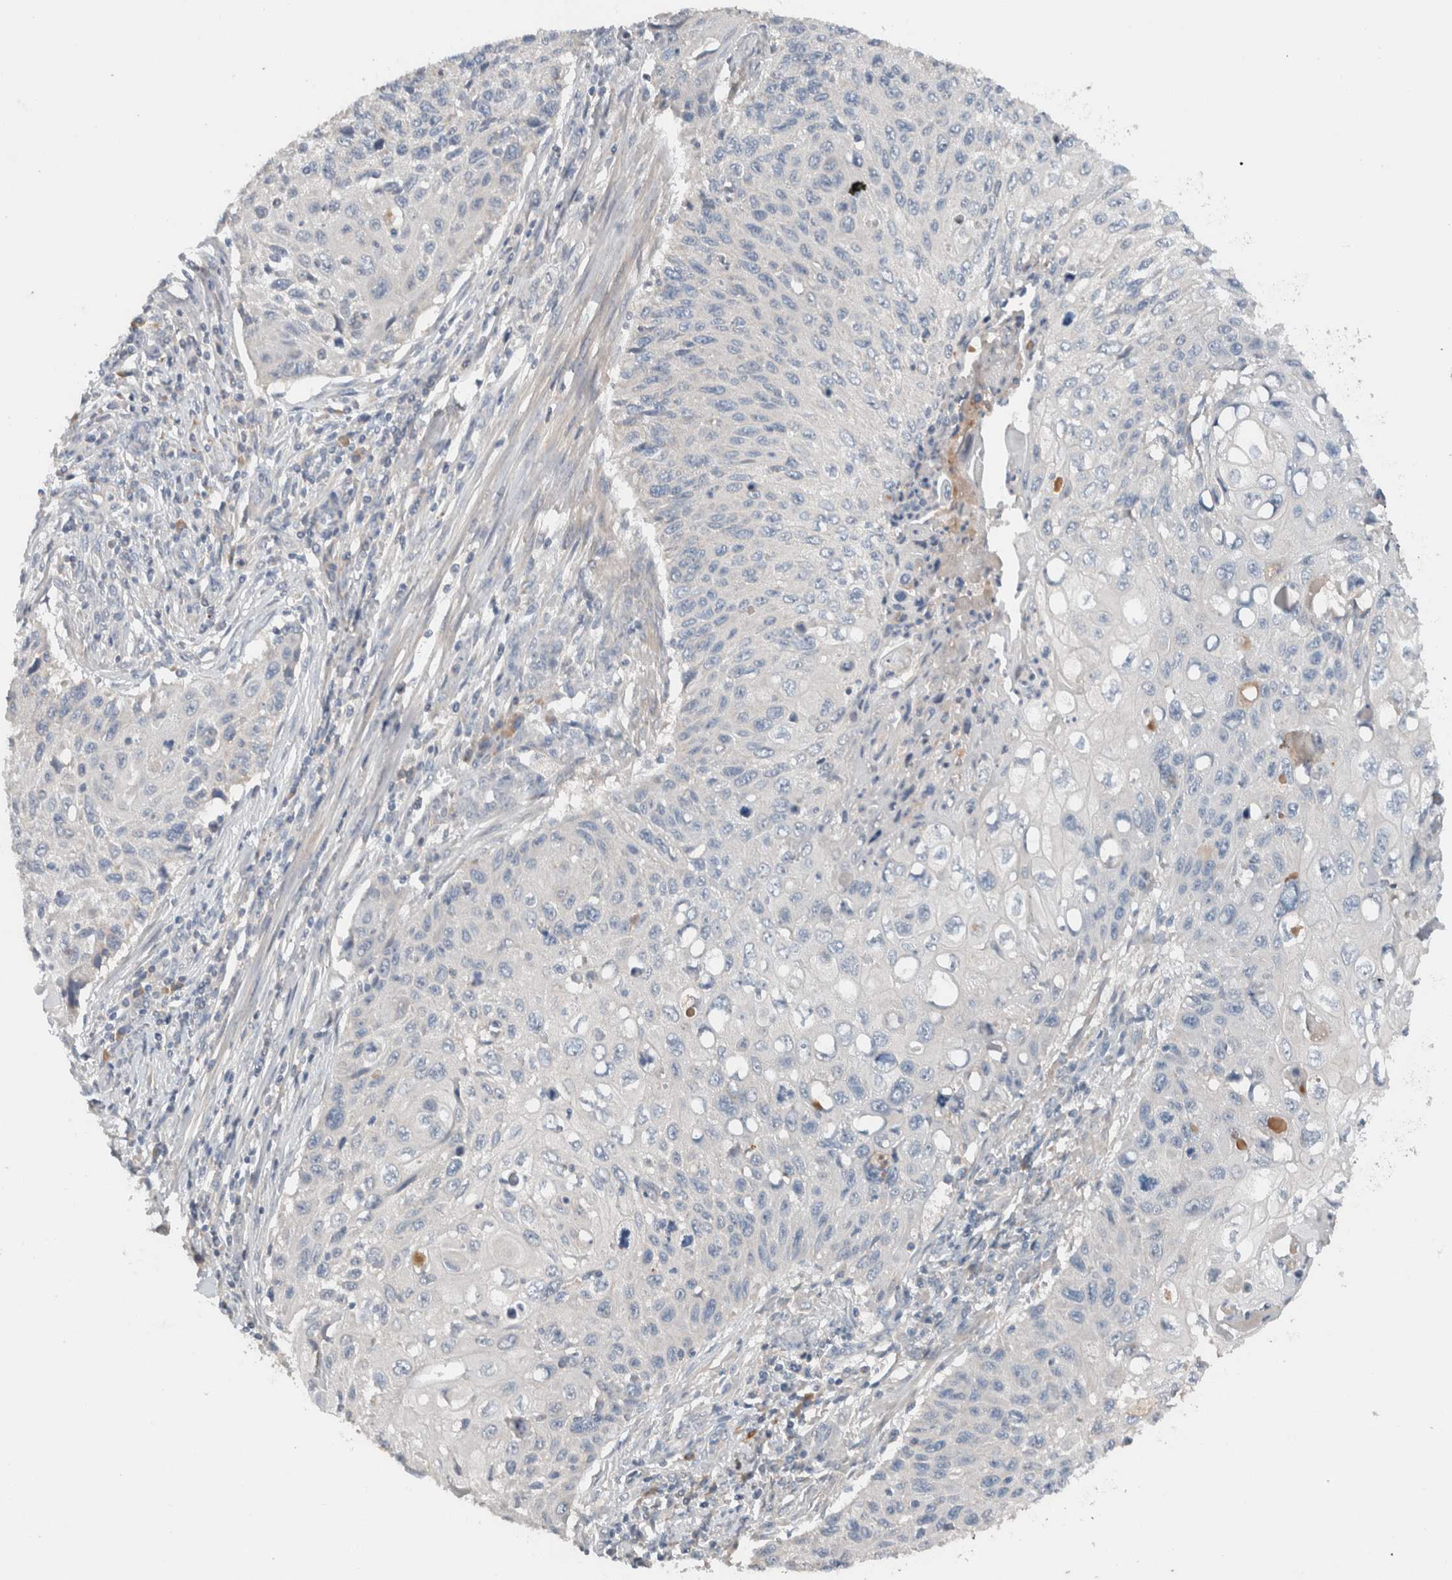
{"staining": {"intensity": "negative", "quantity": "none", "location": "none"}, "tissue": "cervical cancer", "cell_type": "Tumor cells", "image_type": "cancer", "snomed": [{"axis": "morphology", "description": "Squamous cell carcinoma, NOS"}, {"axis": "topography", "description": "Cervix"}], "caption": "Tumor cells are negative for brown protein staining in cervical cancer (squamous cell carcinoma).", "gene": "UGCG", "patient": {"sex": "female", "age": 70}}